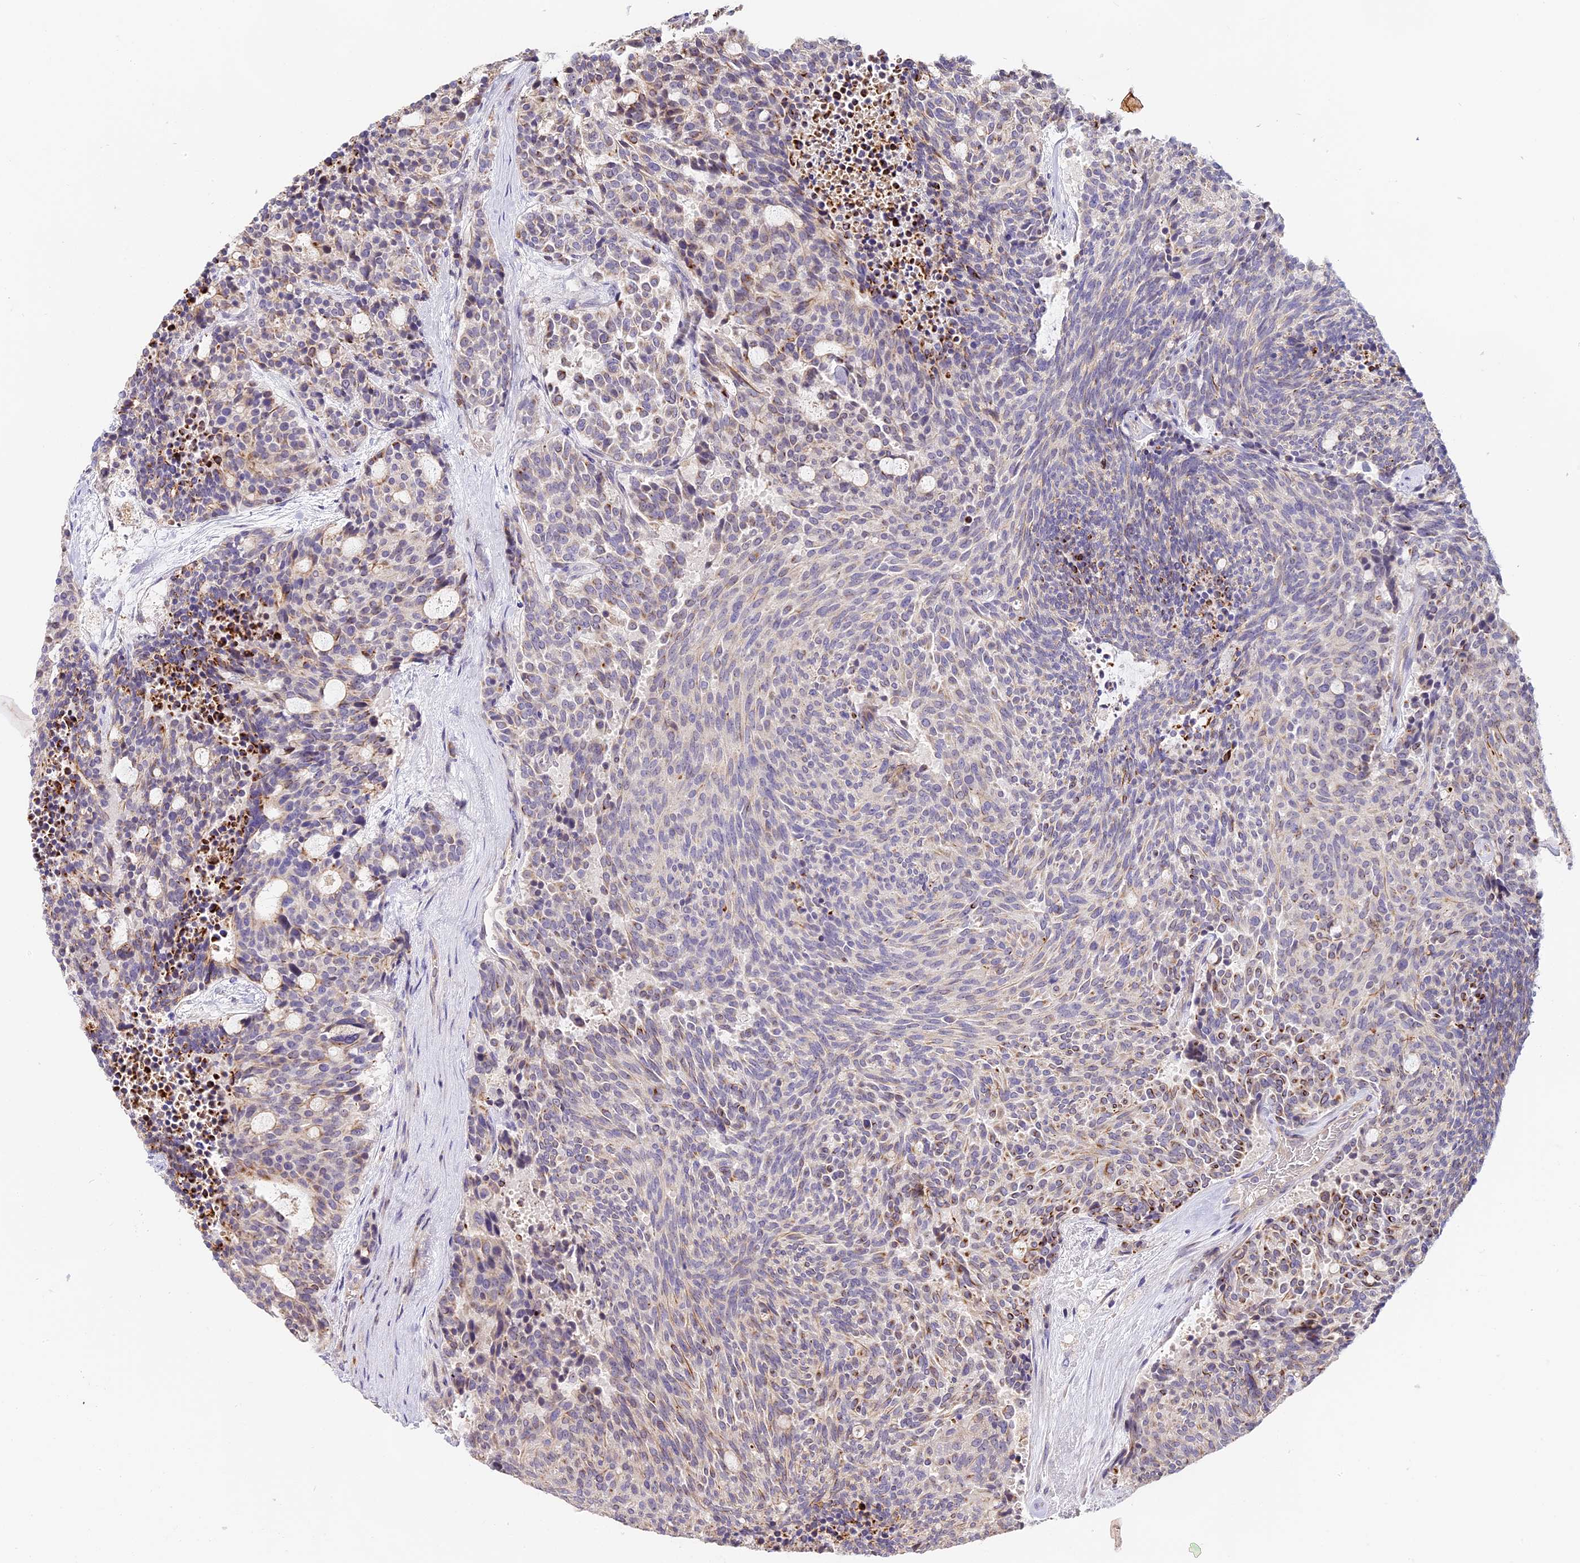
{"staining": {"intensity": "strong", "quantity": "25%-75%", "location": "cytoplasmic/membranous"}, "tissue": "carcinoid", "cell_type": "Tumor cells", "image_type": "cancer", "snomed": [{"axis": "morphology", "description": "Carcinoid, malignant, NOS"}, {"axis": "topography", "description": "Pancreas"}], "caption": "Immunohistochemical staining of carcinoid (malignant) shows high levels of strong cytoplasmic/membranous positivity in about 25%-75% of tumor cells.", "gene": "NOD2", "patient": {"sex": "female", "age": 54}}